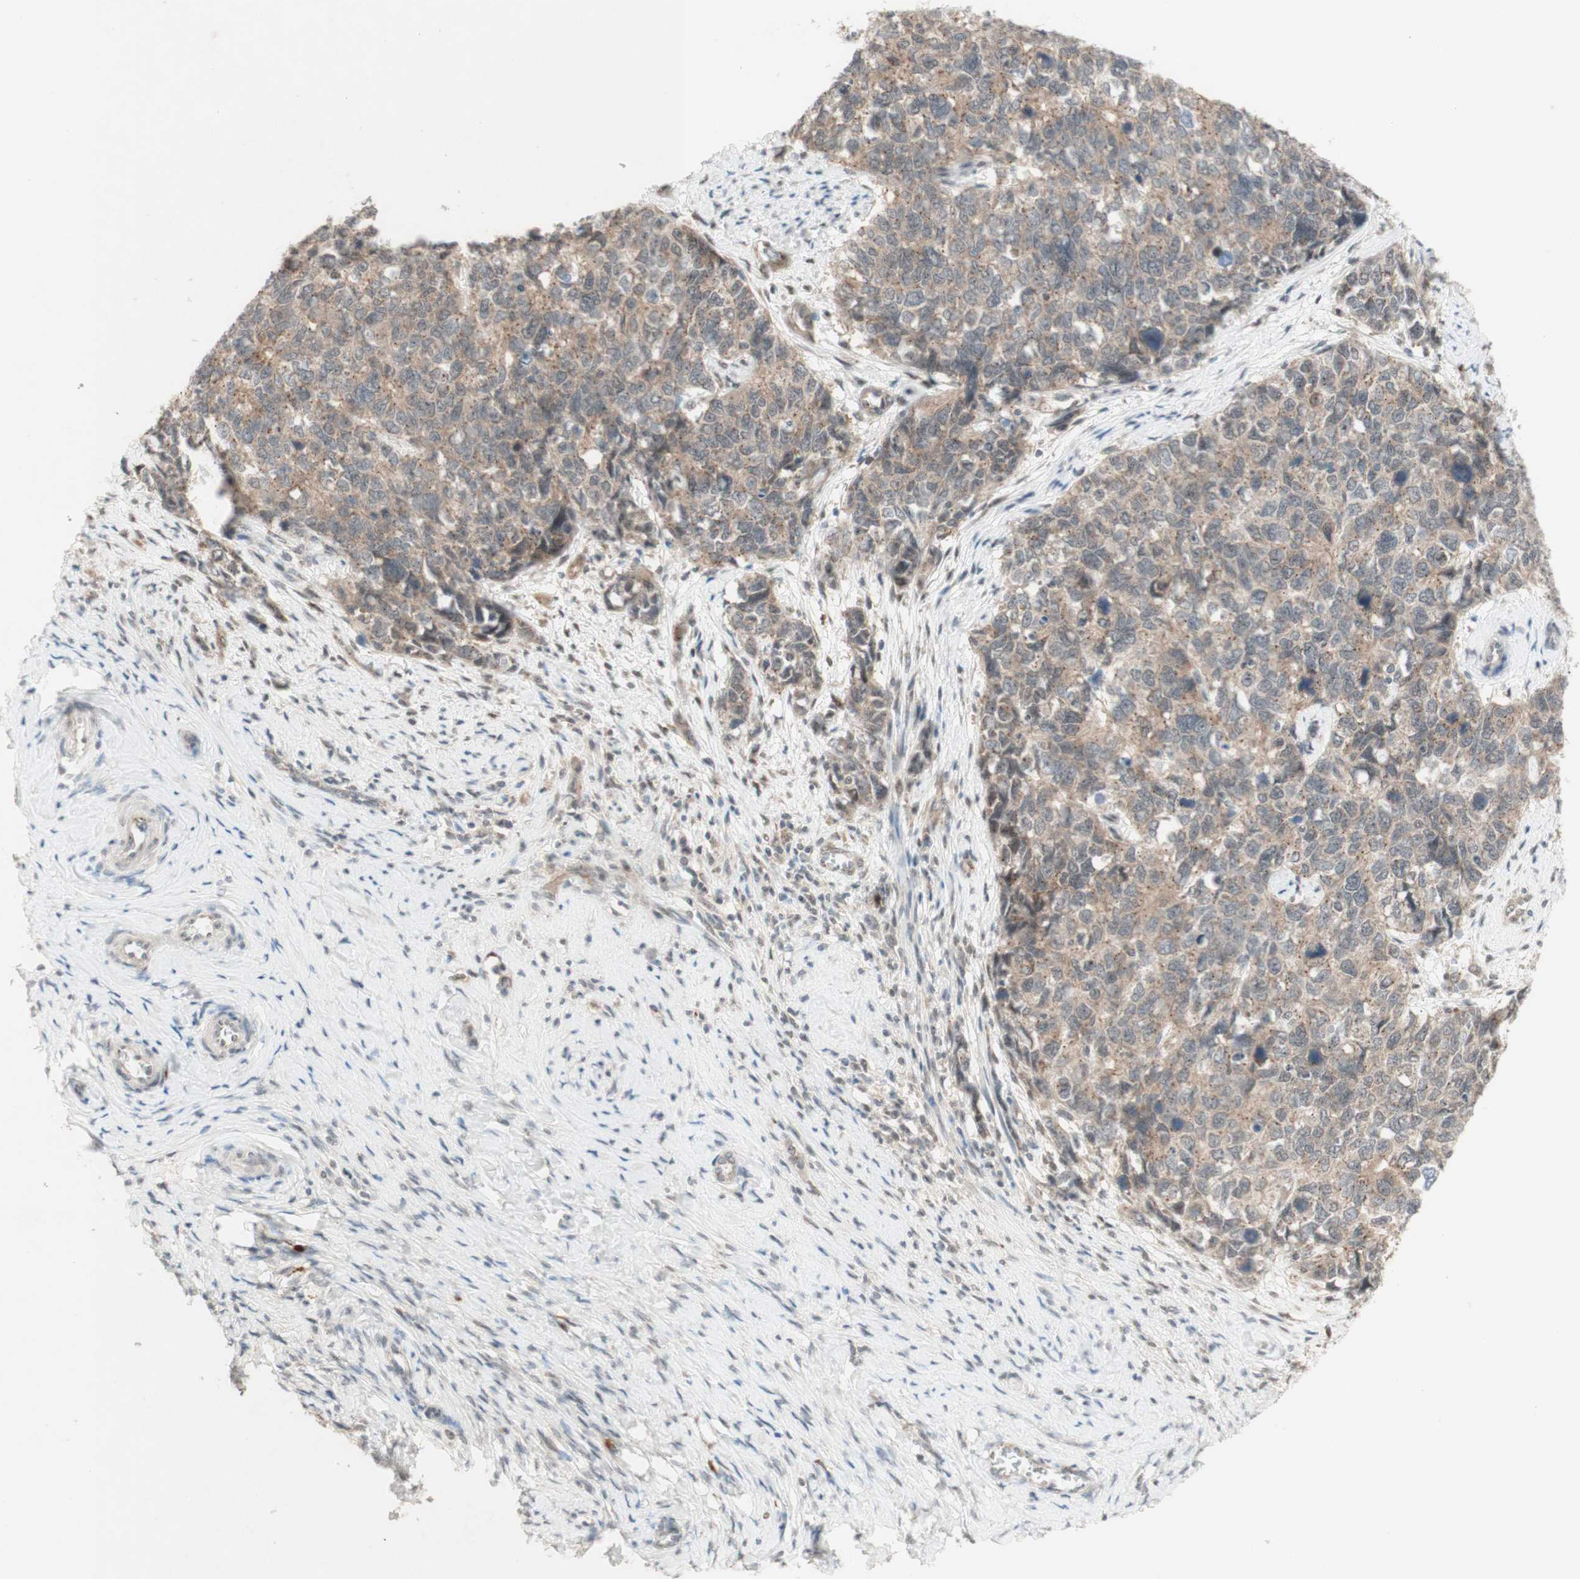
{"staining": {"intensity": "weak", "quantity": ">75%", "location": "cytoplasmic/membranous"}, "tissue": "cervical cancer", "cell_type": "Tumor cells", "image_type": "cancer", "snomed": [{"axis": "morphology", "description": "Squamous cell carcinoma, NOS"}, {"axis": "topography", "description": "Cervix"}], "caption": "The histopathology image displays a brown stain indicating the presence of a protein in the cytoplasmic/membranous of tumor cells in squamous cell carcinoma (cervical).", "gene": "CYLD", "patient": {"sex": "female", "age": 63}}